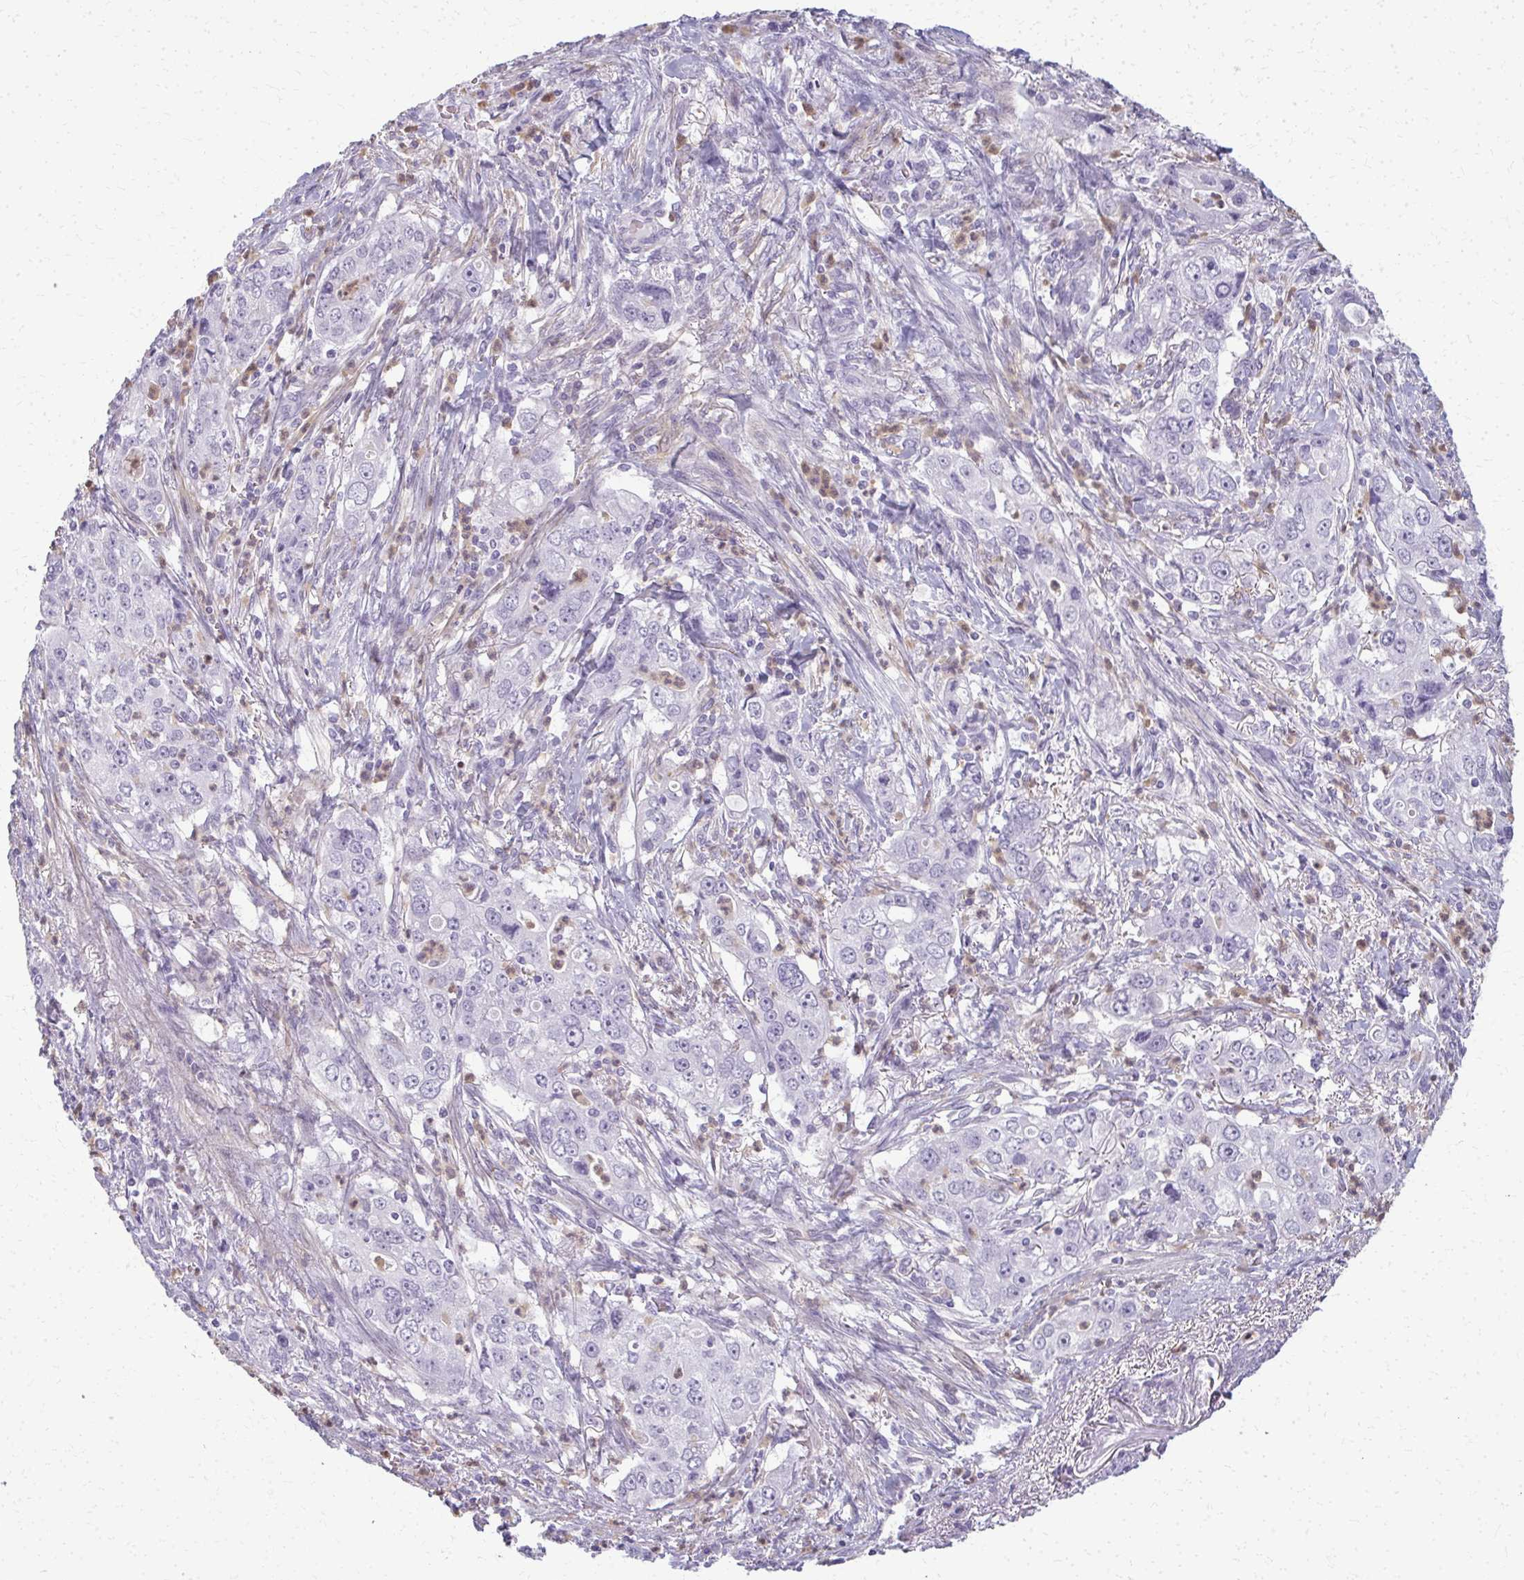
{"staining": {"intensity": "negative", "quantity": "none", "location": "none"}, "tissue": "stomach cancer", "cell_type": "Tumor cells", "image_type": "cancer", "snomed": [{"axis": "morphology", "description": "Adenocarcinoma, NOS"}, {"axis": "topography", "description": "Stomach, upper"}], "caption": "Tumor cells are negative for protein expression in human stomach cancer.", "gene": "CA3", "patient": {"sex": "male", "age": 75}}